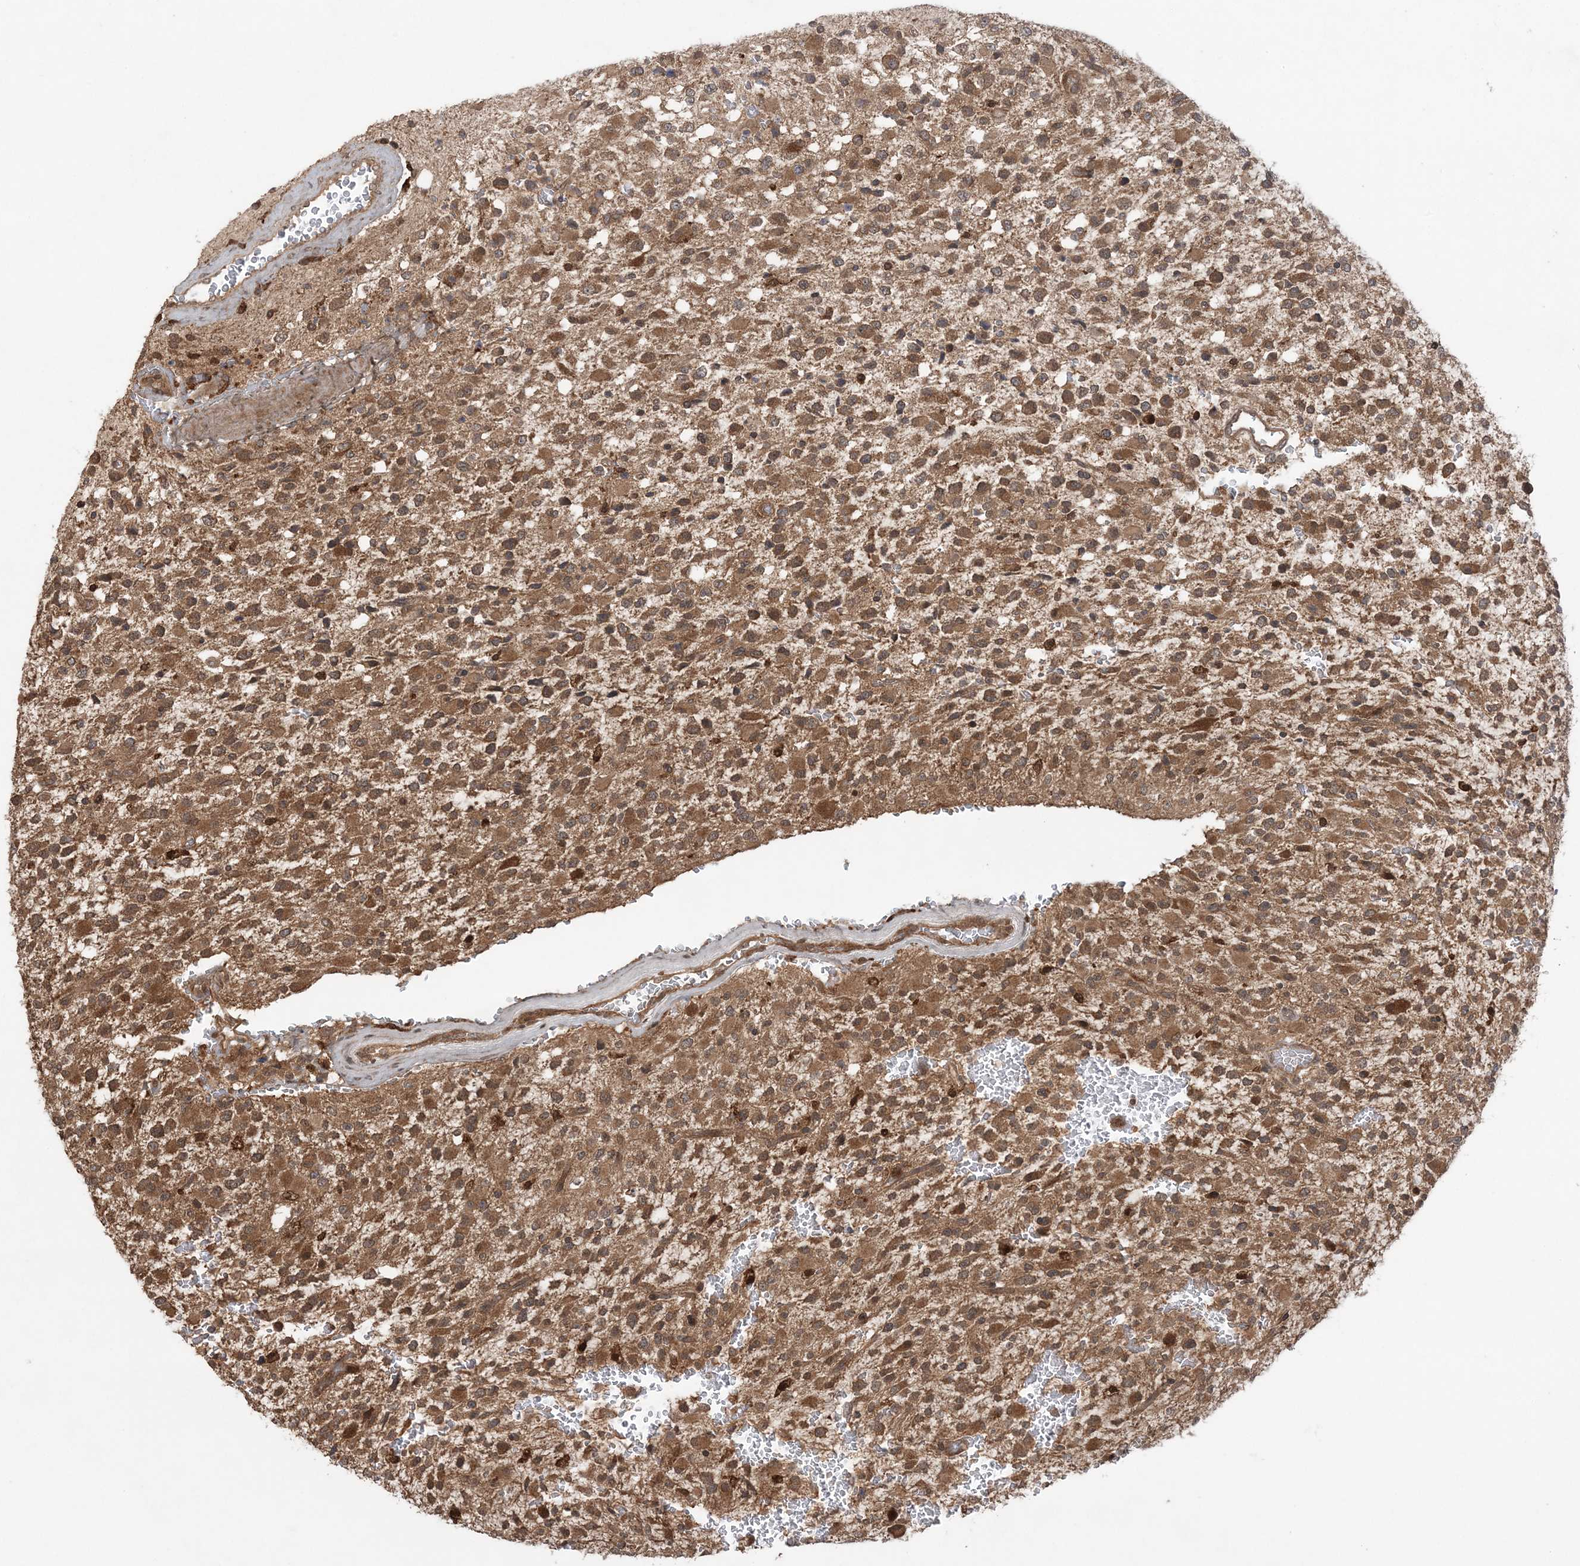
{"staining": {"intensity": "strong", "quantity": ">75%", "location": "cytoplasmic/membranous"}, "tissue": "glioma", "cell_type": "Tumor cells", "image_type": "cancer", "snomed": [{"axis": "morphology", "description": "Glioma, malignant, High grade"}, {"axis": "topography", "description": "Brain"}], "caption": "The micrograph reveals staining of glioma, revealing strong cytoplasmic/membranous protein expression (brown color) within tumor cells. (IHC, brightfield microscopy, high magnification).", "gene": "LACC1", "patient": {"sex": "male", "age": 34}}